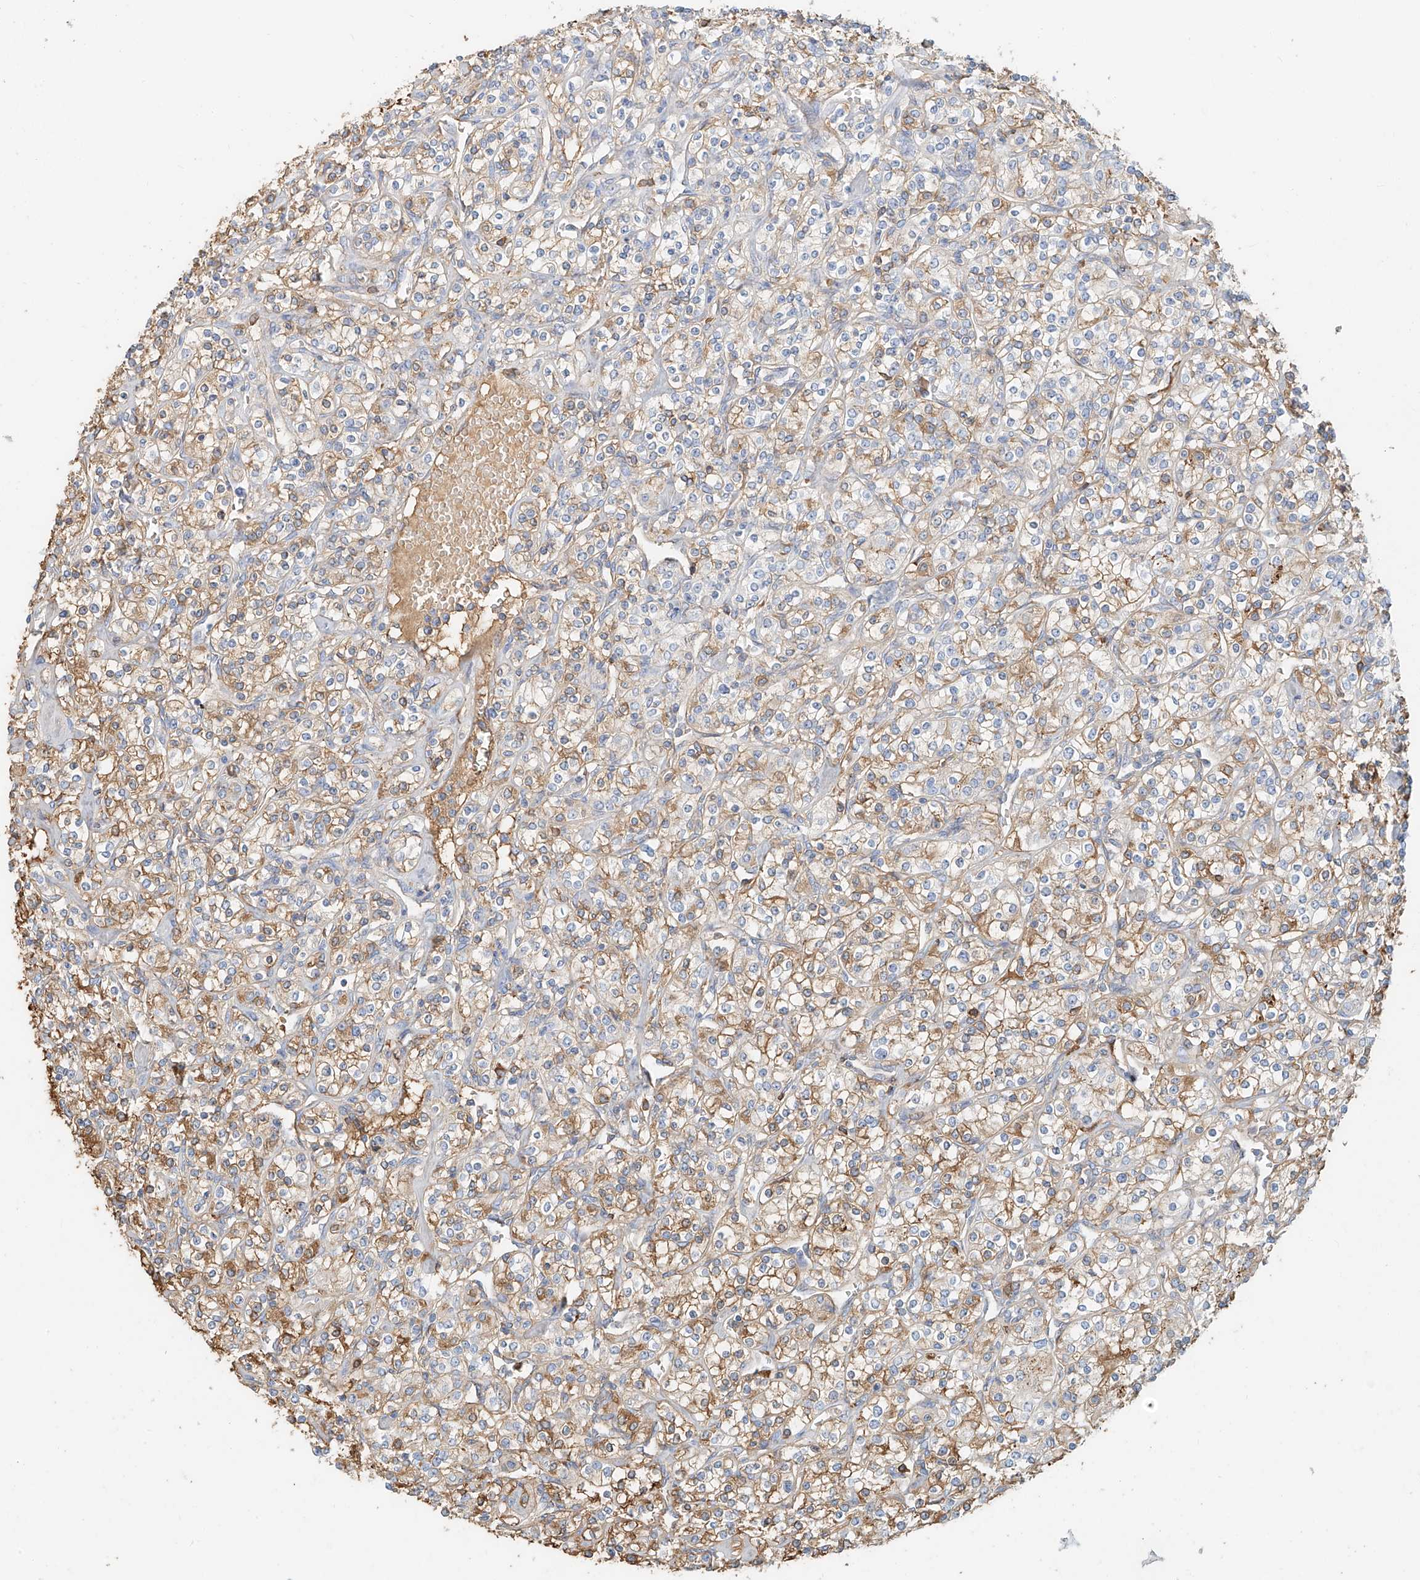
{"staining": {"intensity": "moderate", "quantity": "25%-75%", "location": "cytoplasmic/membranous"}, "tissue": "renal cancer", "cell_type": "Tumor cells", "image_type": "cancer", "snomed": [{"axis": "morphology", "description": "Adenocarcinoma, NOS"}, {"axis": "topography", "description": "Kidney"}], "caption": "There is medium levels of moderate cytoplasmic/membranous positivity in tumor cells of renal adenocarcinoma, as demonstrated by immunohistochemical staining (brown color).", "gene": "ZFP30", "patient": {"sex": "male", "age": 77}}